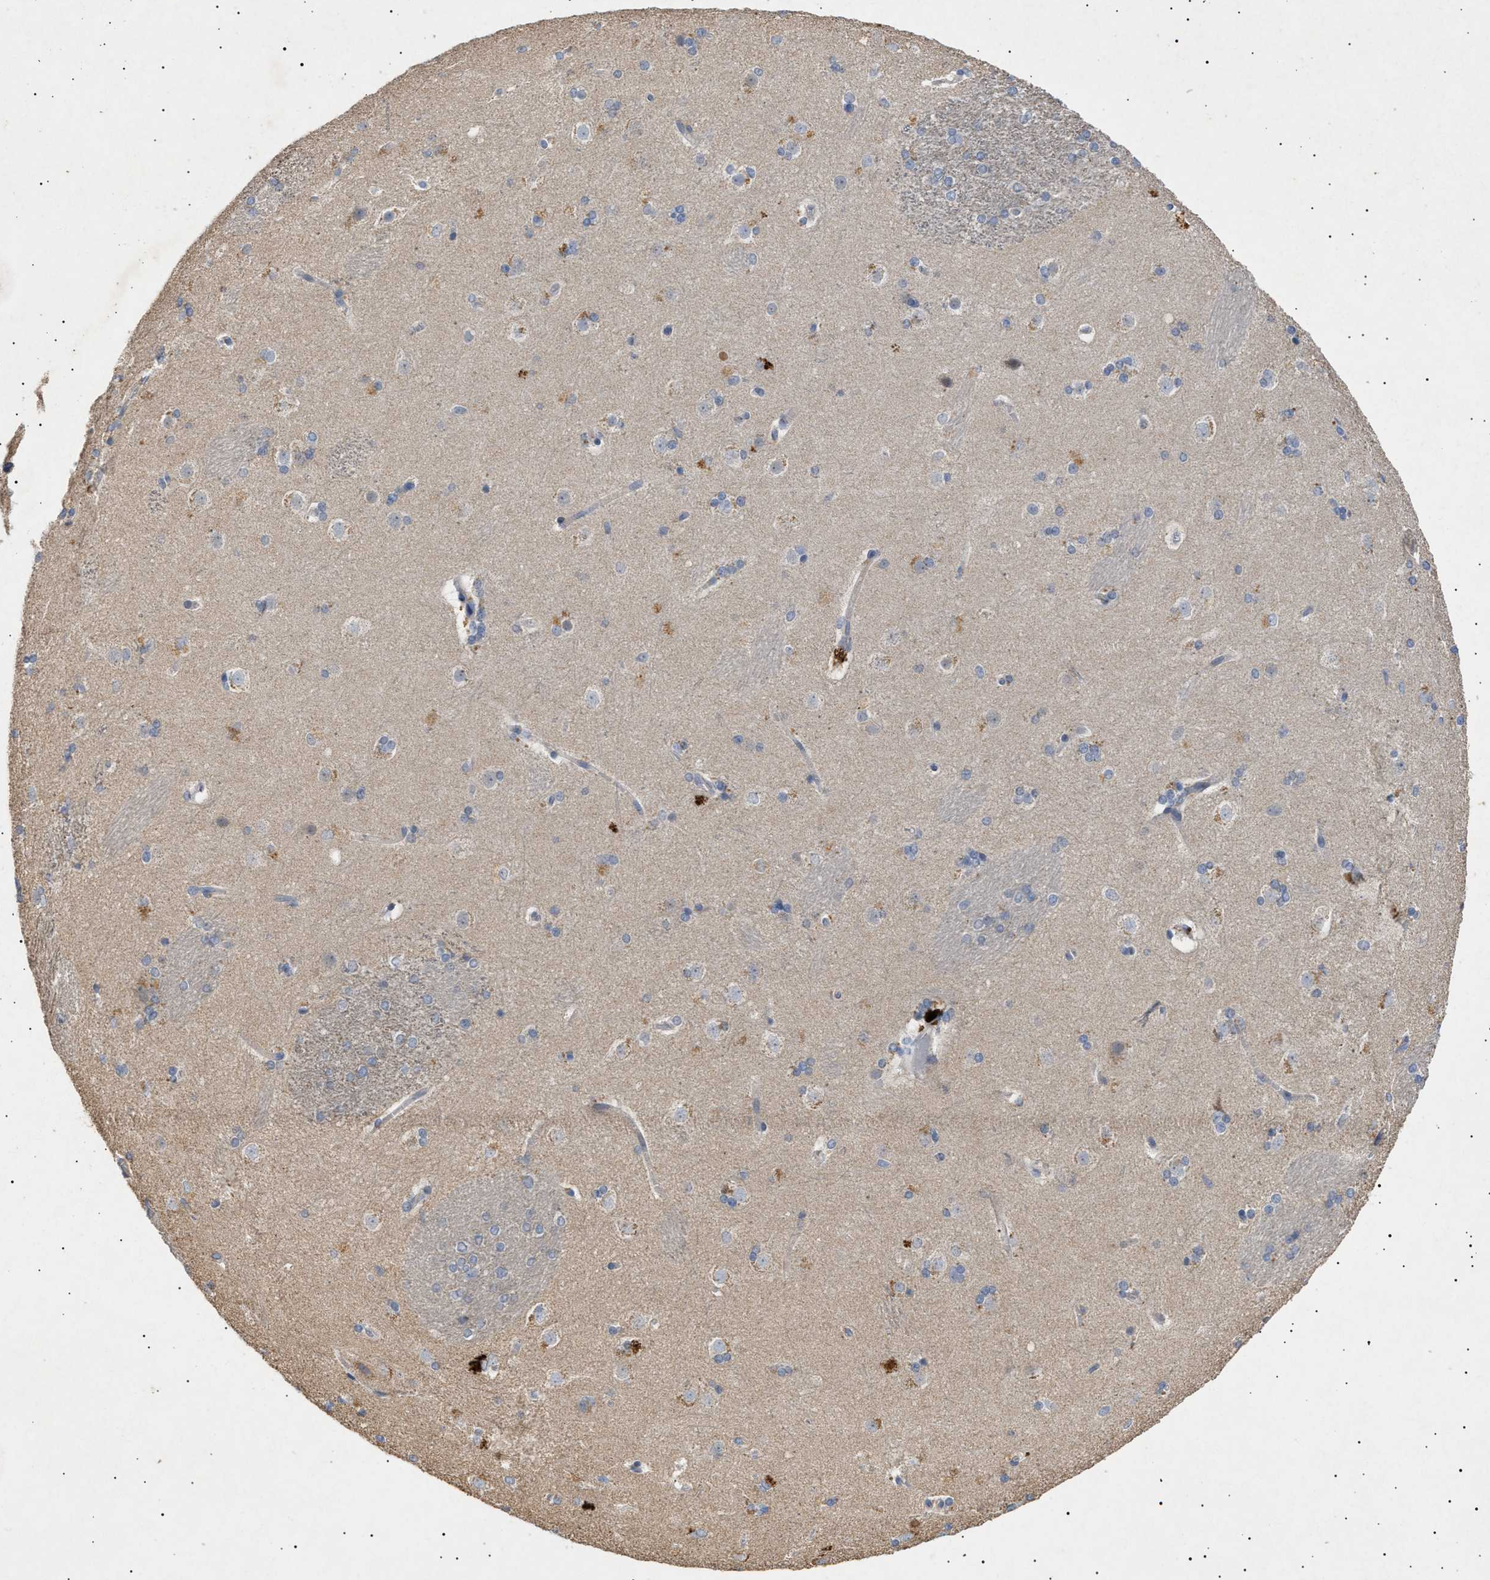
{"staining": {"intensity": "moderate", "quantity": "<25%", "location": "cytoplasmic/membranous"}, "tissue": "caudate", "cell_type": "Glial cells", "image_type": "normal", "snomed": [{"axis": "morphology", "description": "Normal tissue, NOS"}, {"axis": "topography", "description": "Lateral ventricle wall"}], "caption": "Immunohistochemistry (IHC) of unremarkable caudate demonstrates low levels of moderate cytoplasmic/membranous positivity in approximately <25% of glial cells. (Brightfield microscopy of DAB IHC at high magnification).", "gene": "SIRT5", "patient": {"sex": "female", "age": 19}}